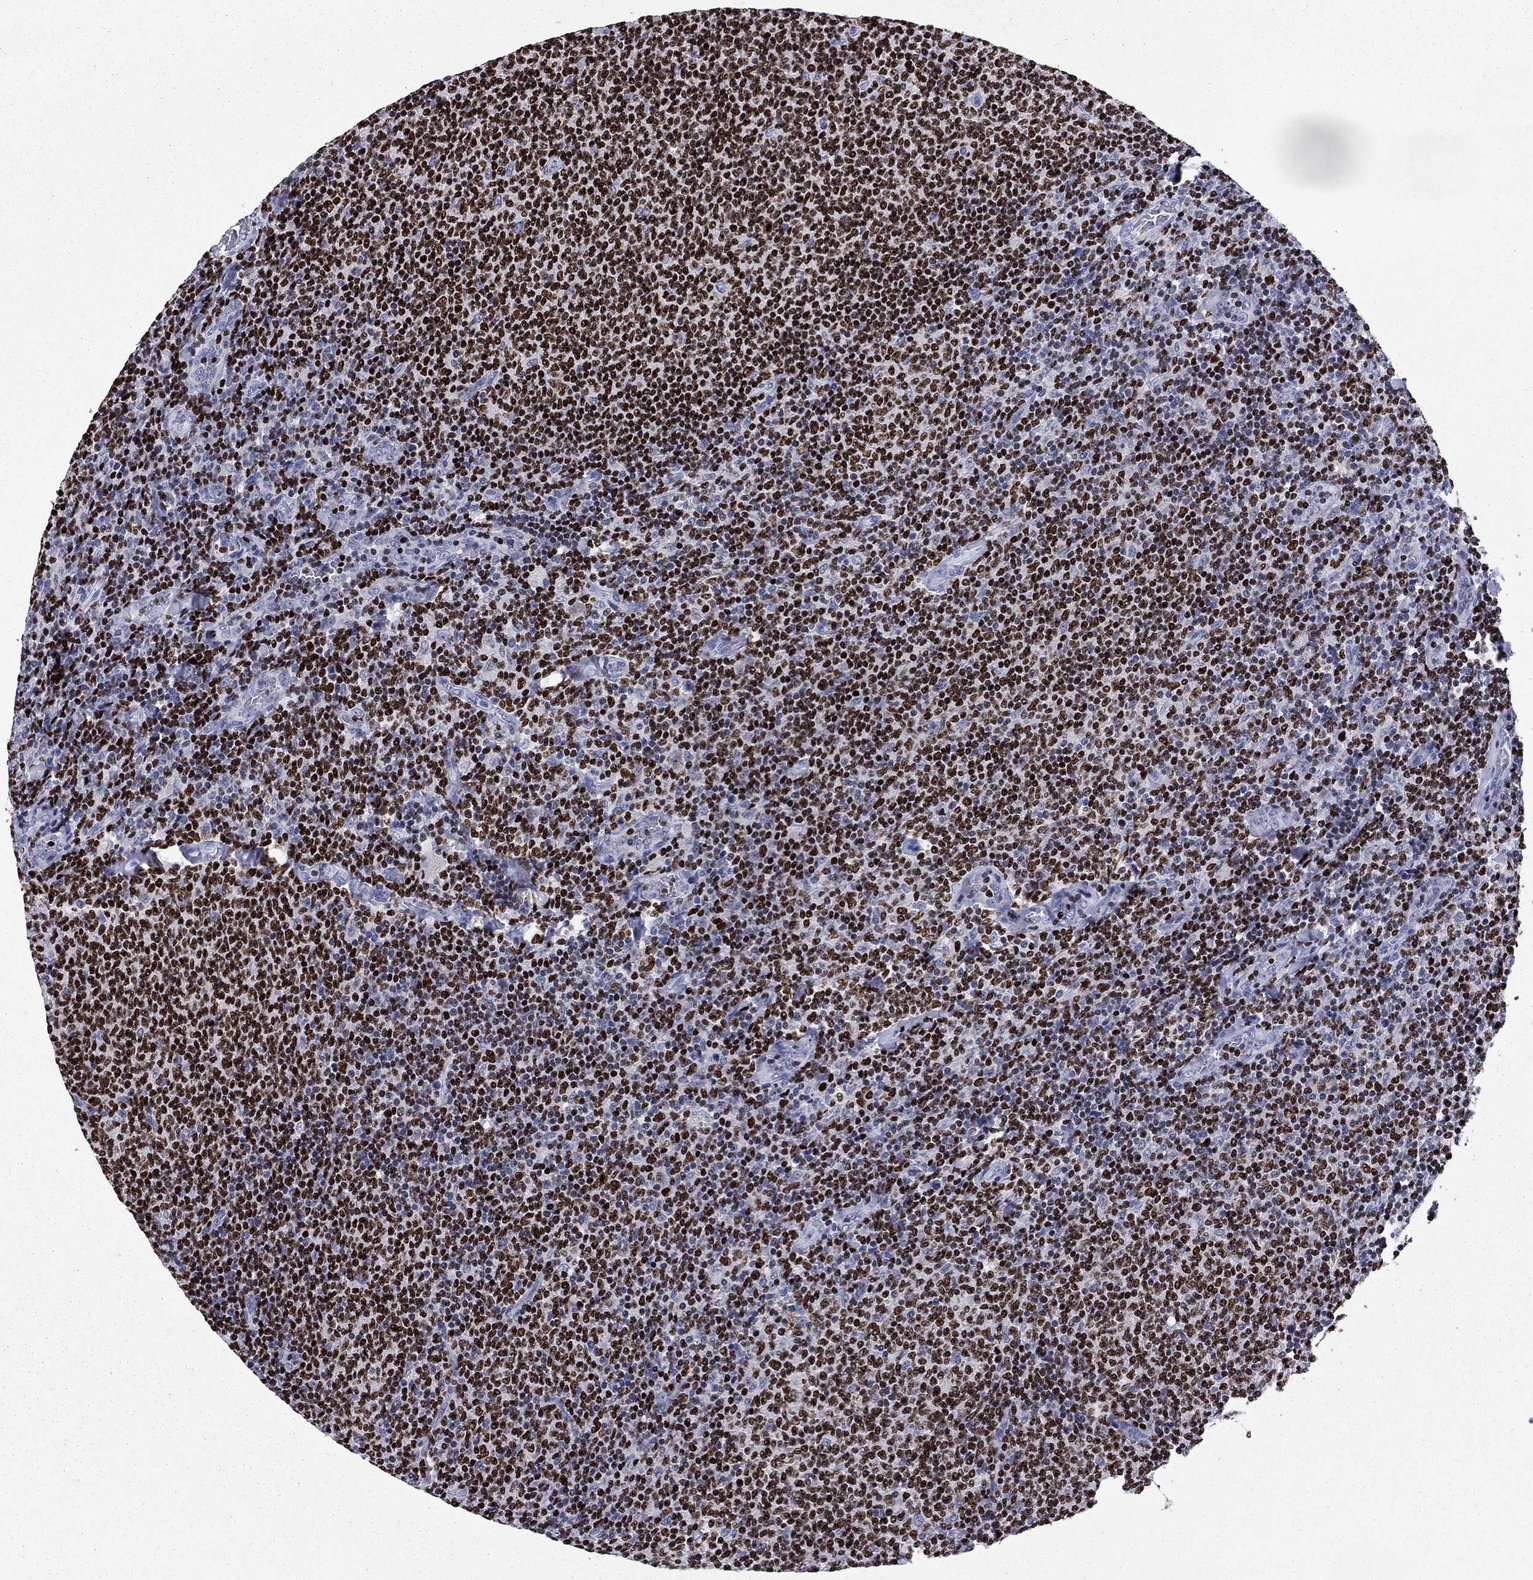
{"staining": {"intensity": "strong", "quantity": ">75%", "location": "nuclear"}, "tissue": "lymphoma", "cell_type": "Tumor cells", "image_type": "cancer", "snomed": [{"axis": "morphology", "description": "Malignant lymphoma, non-Hodgkin's type, Low grade"}, {"axis": "topography", "description": "Lymph node"}], "caption": "Protein analysis of malignant lymphoma, non-Hodgkin's type (low-grade) tissue exhibits strong nuclear expression in approximately >75% of tumor cells.", "gene": "IKZF3", "patient": {"sex": "male", "age": 52}}